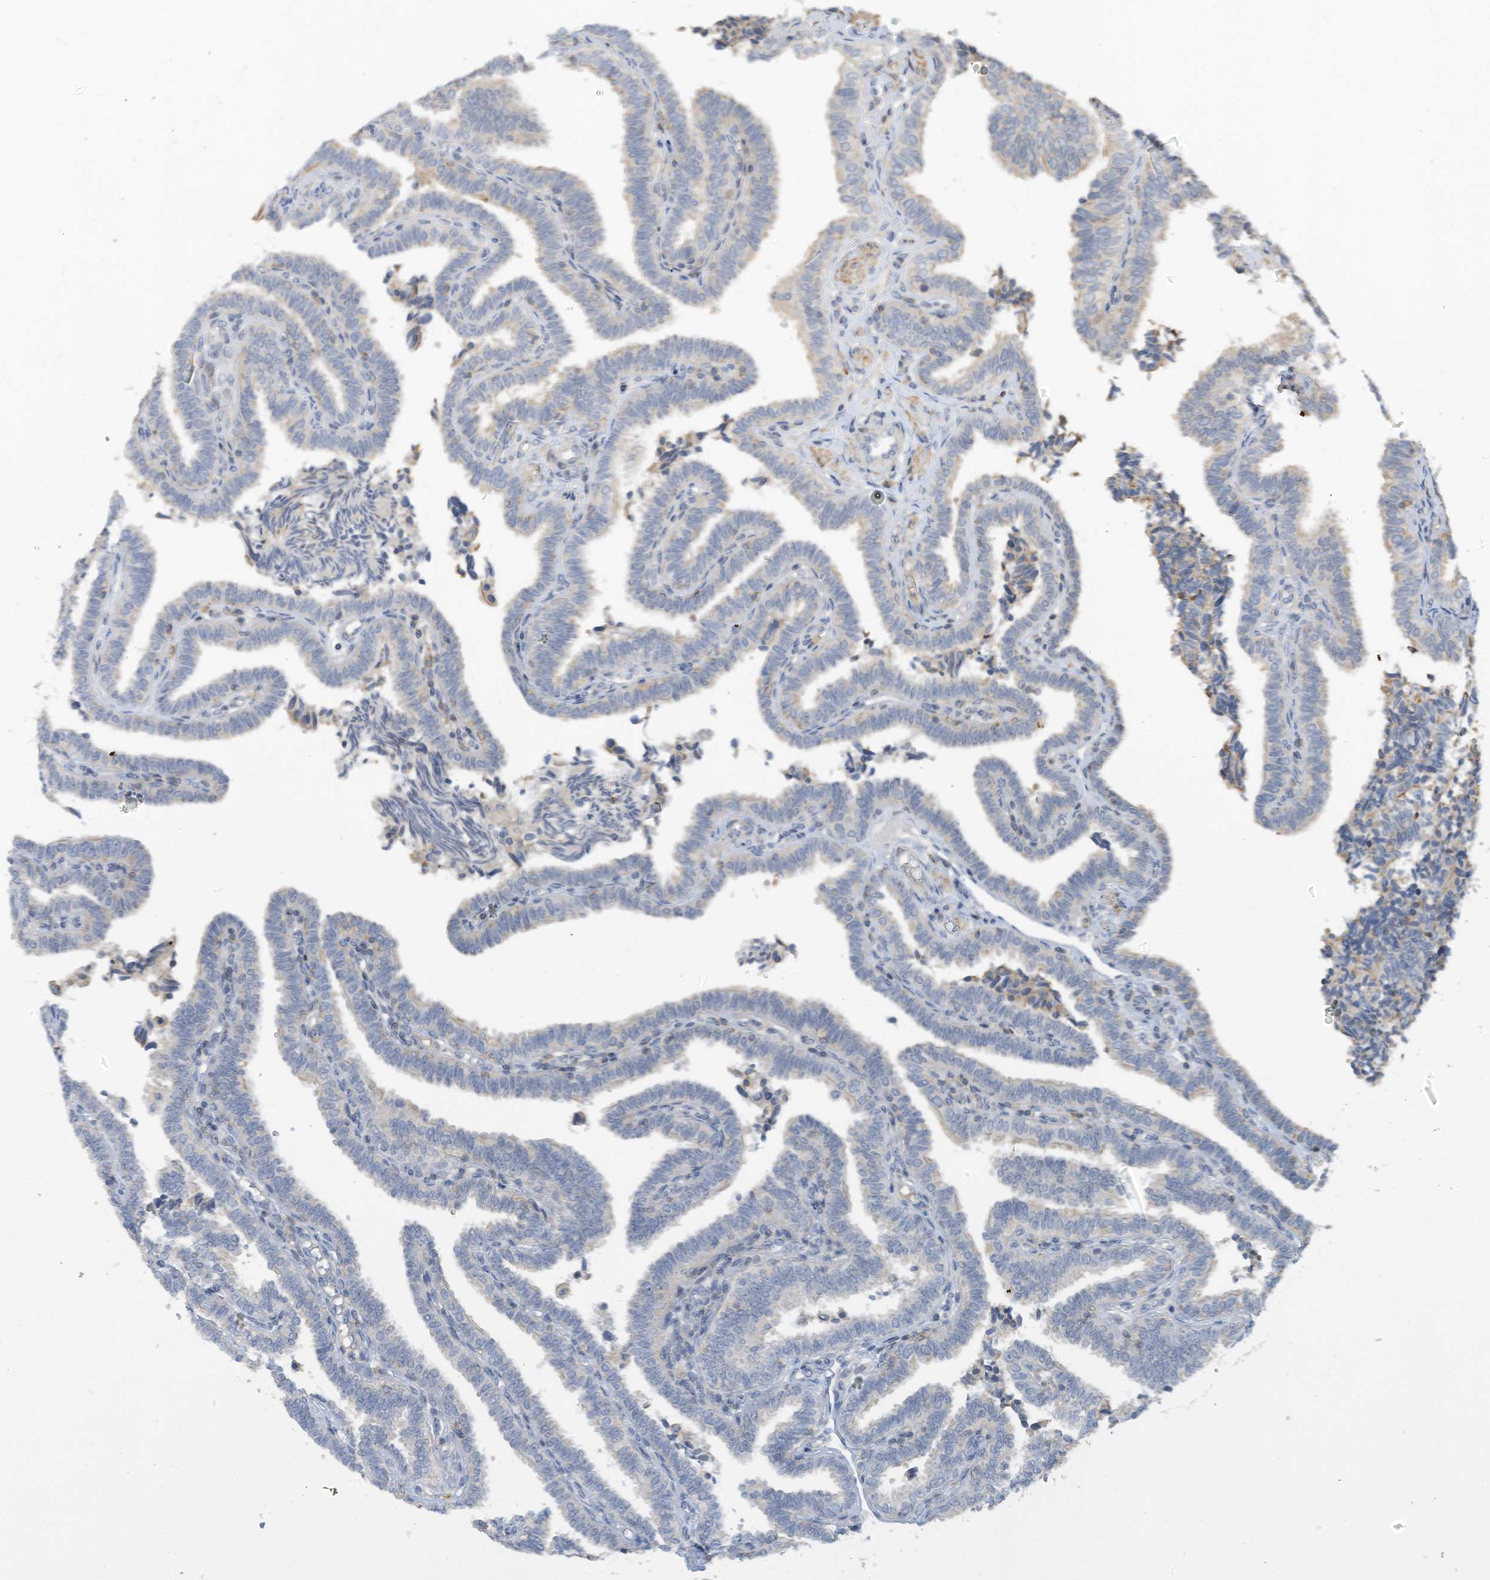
{"staining": {"intensity": "weak", "quantity": "<25%", "location": "cytoplasmic/membranous"}, "tissue": "fallopian tube", "cell_type": "Glandular cells", "image_type": "normal", "snomed": [{"axis": "morphology", "description": "Normal tissue, NOS"}, {"axis": "topography", "description": "Fallopian tube"}], "caption": "Immunohistochemistry histopathology image of benign human fallopian tube stained for a protein (brown), which shows no positivity in glandular cells. (DAB (3,3'-diaminobenzidine) IHC, high magnification).", "gene": "SLFN14", "patient": {"sex": "female", "age": 39}}